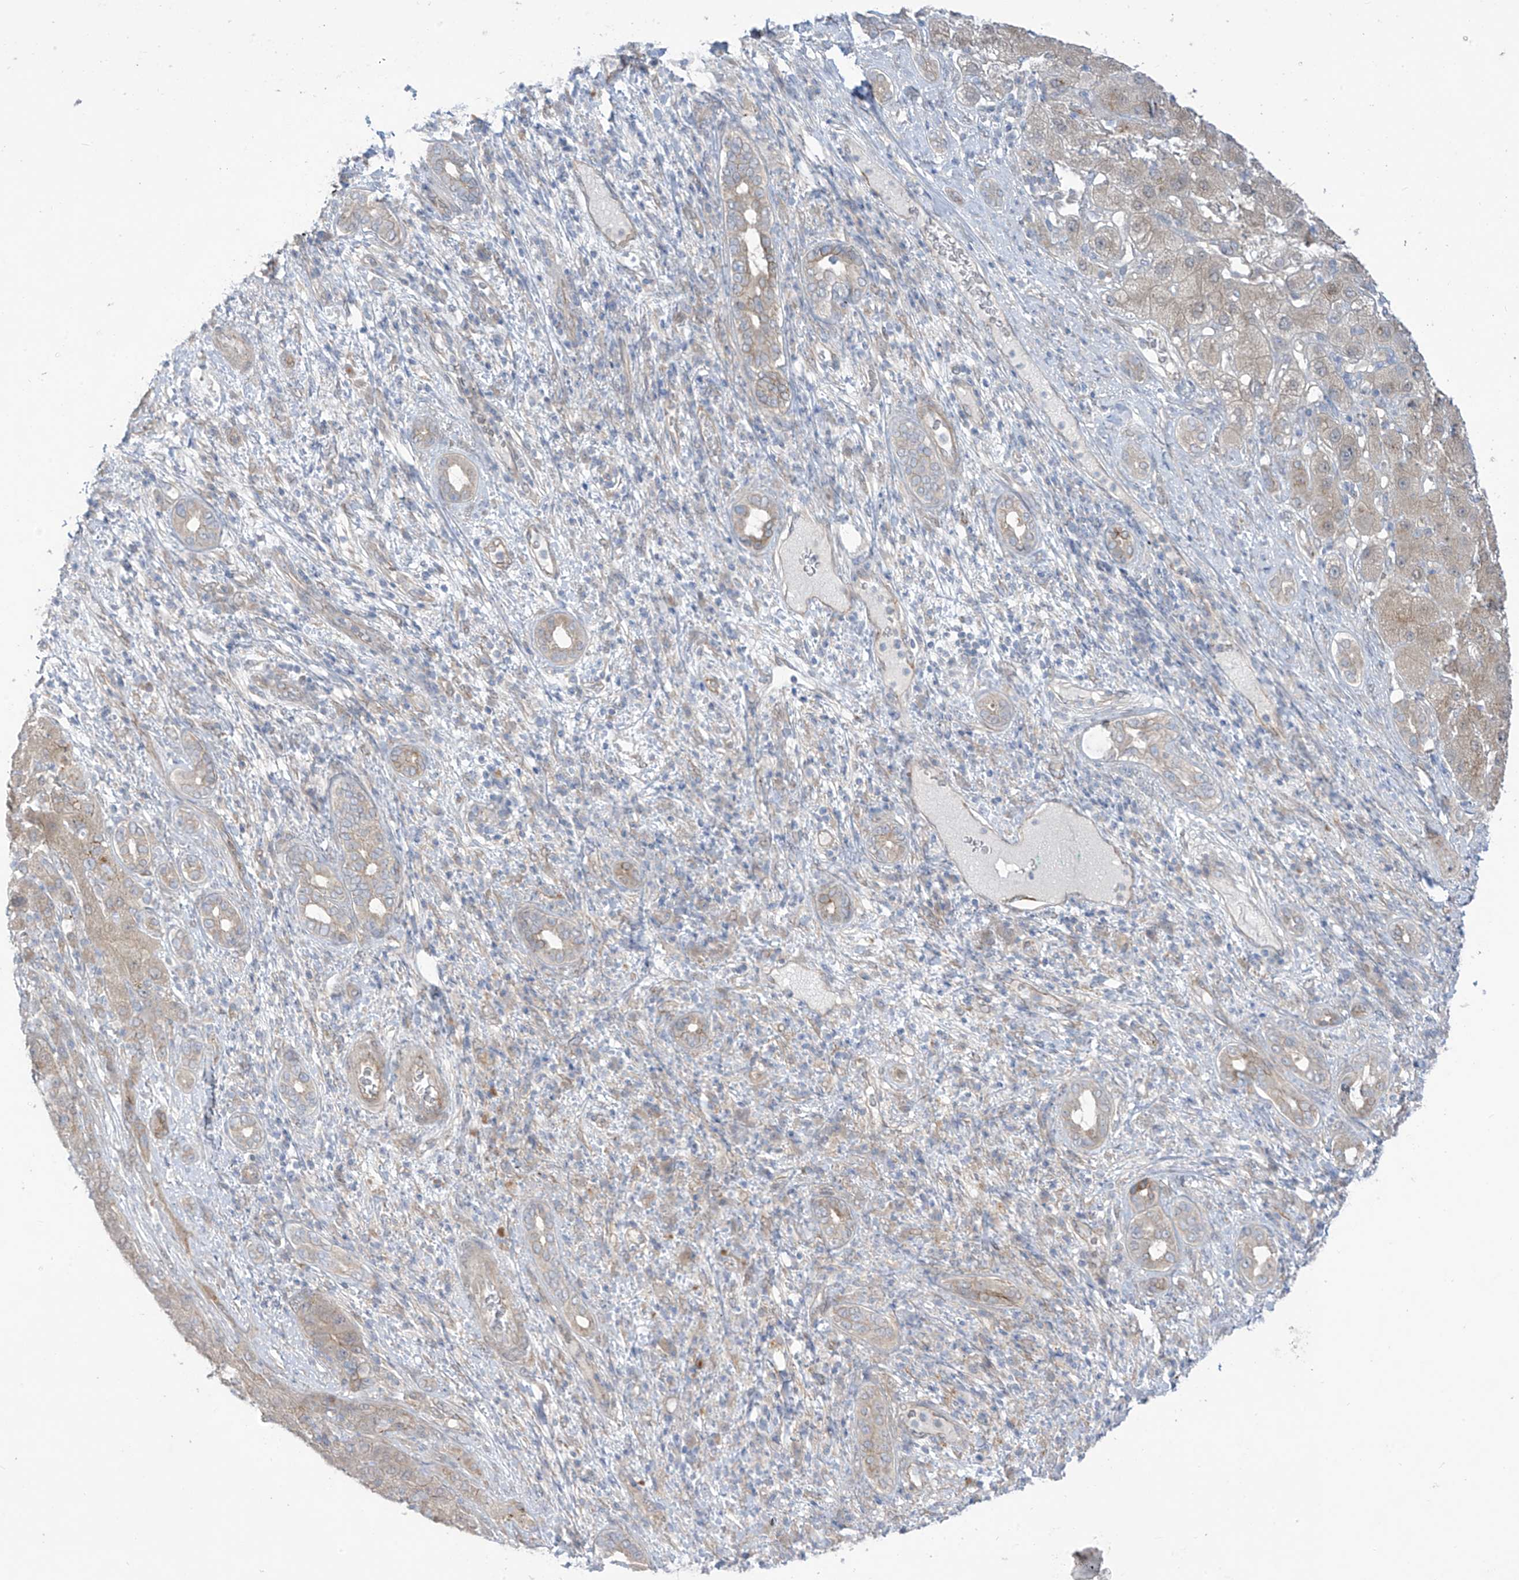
{"staining": {"intensity": "weak", "quantity": ">75%", "location": "cytoplasmic/membranous"}, "tissue": "liver cancer", "cell_type": "Tumor cells", "image_type": "cancer", "snomed": [{"axis": "morphology", "description": "Carcinoma, Hepatocellular, NOS"}, {"axis": "topography", "description": "Liver"}], "caption": "Human hepatocellular carcinoma (liver) stained with a brown dye reveals weak cytoplasmic/membranous positive expression in about >75% of tumor cells.", "gene": "EIPR1", "patient": {"sex": "male", "age": 65}}